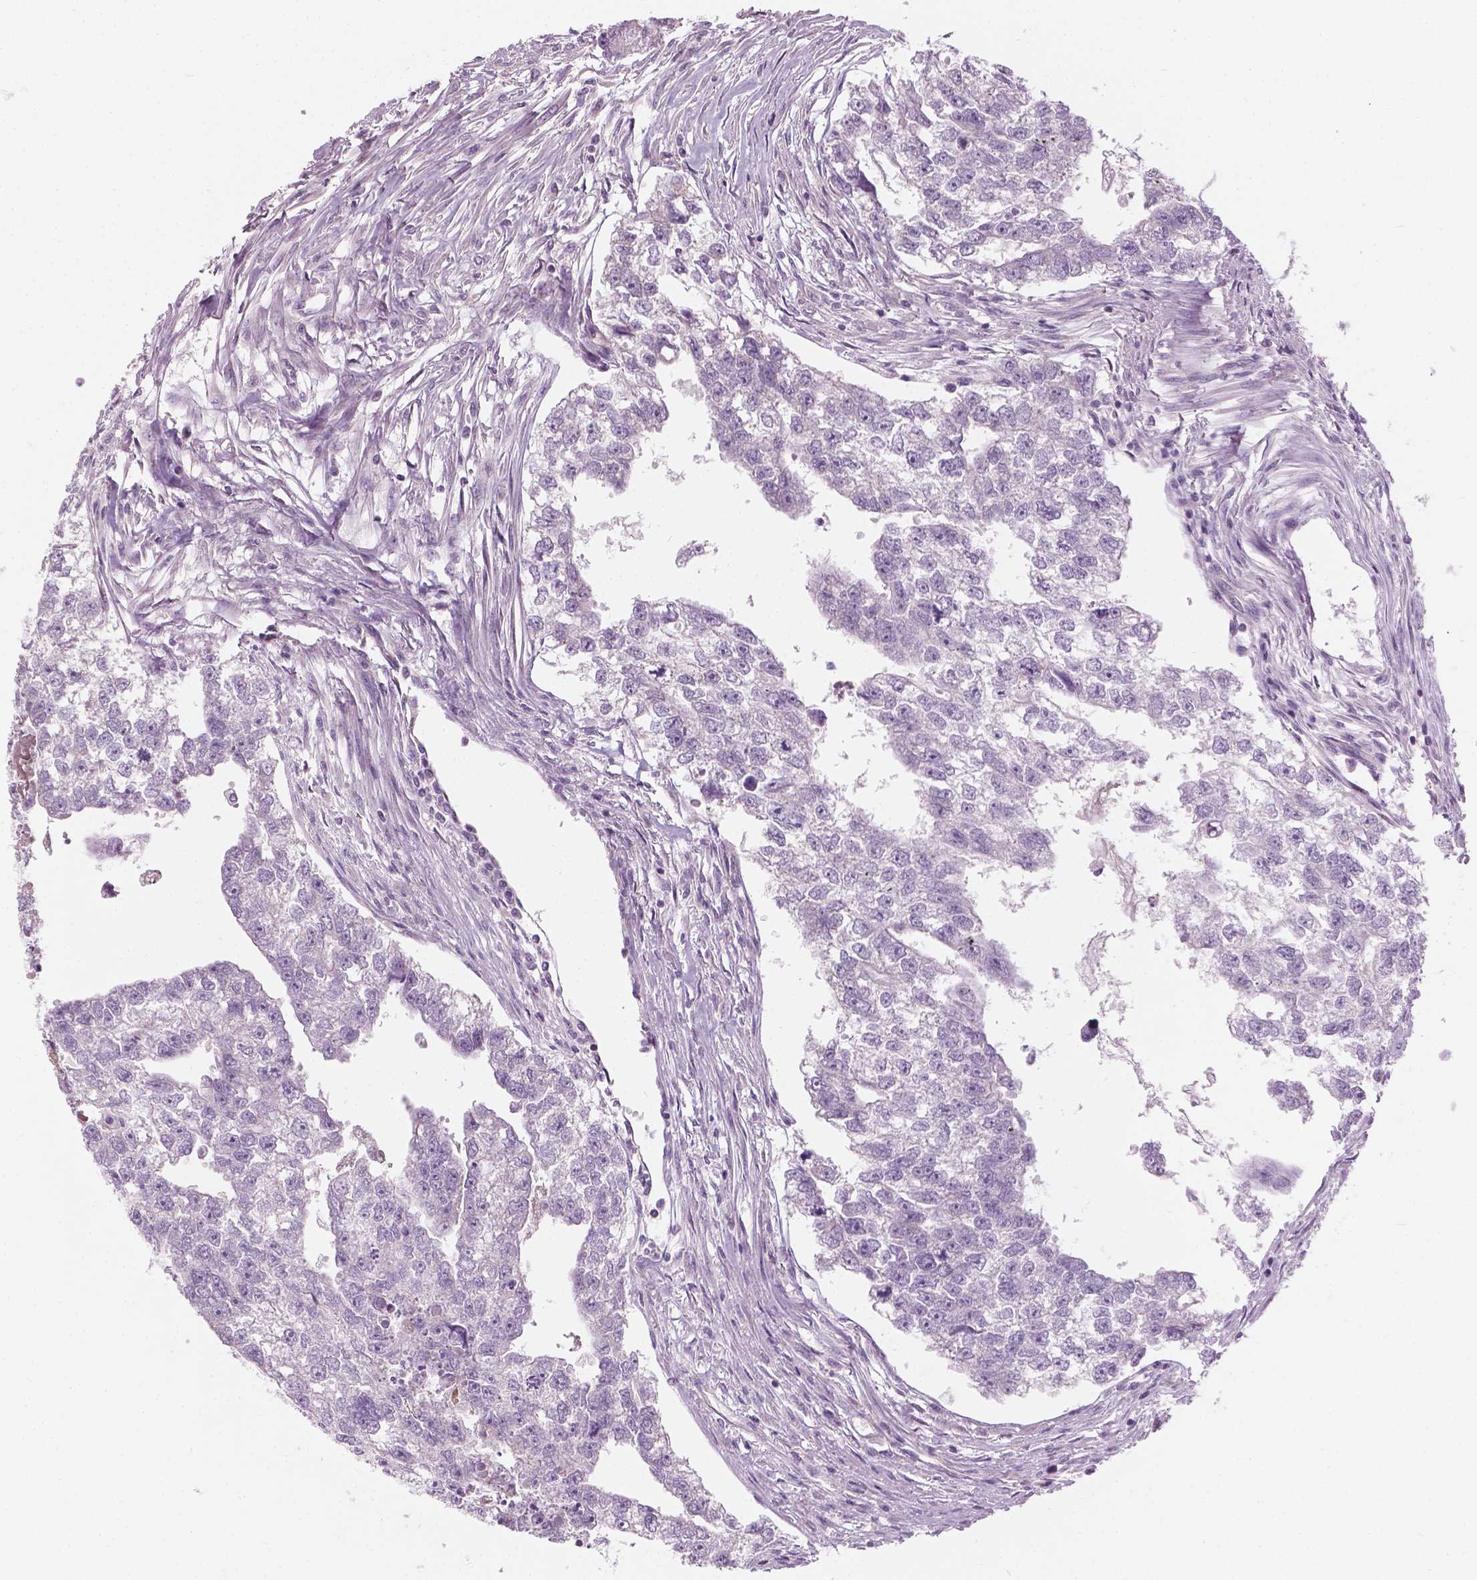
{"staining": {"intensity": "negative", "quantity": "none", "location": "none"}, "tissue": "testis cancer", "cell_type": "Tumor cells", "image_type": "cancer", "snomed": [{"axis": "morphology", "description": "Carcinoma, Embryonal, NOS"}, {"axis": "morphology", "description": "Teratoma, malignant, NOS"}, {"axis": "topography", "description": "Testis"}], "caption": "This histopathology image is of testis cancer stained with immunohistochemistry to label a protein in brown with the nuclei are counter-stained blue. There is no positivity in tumor cells. (DAB (3,3'-diaminobenzidine) immunohistochemistry, high magnification).", "gene": "CFAP126", "patient": {"sex": "male", "age": 44}}